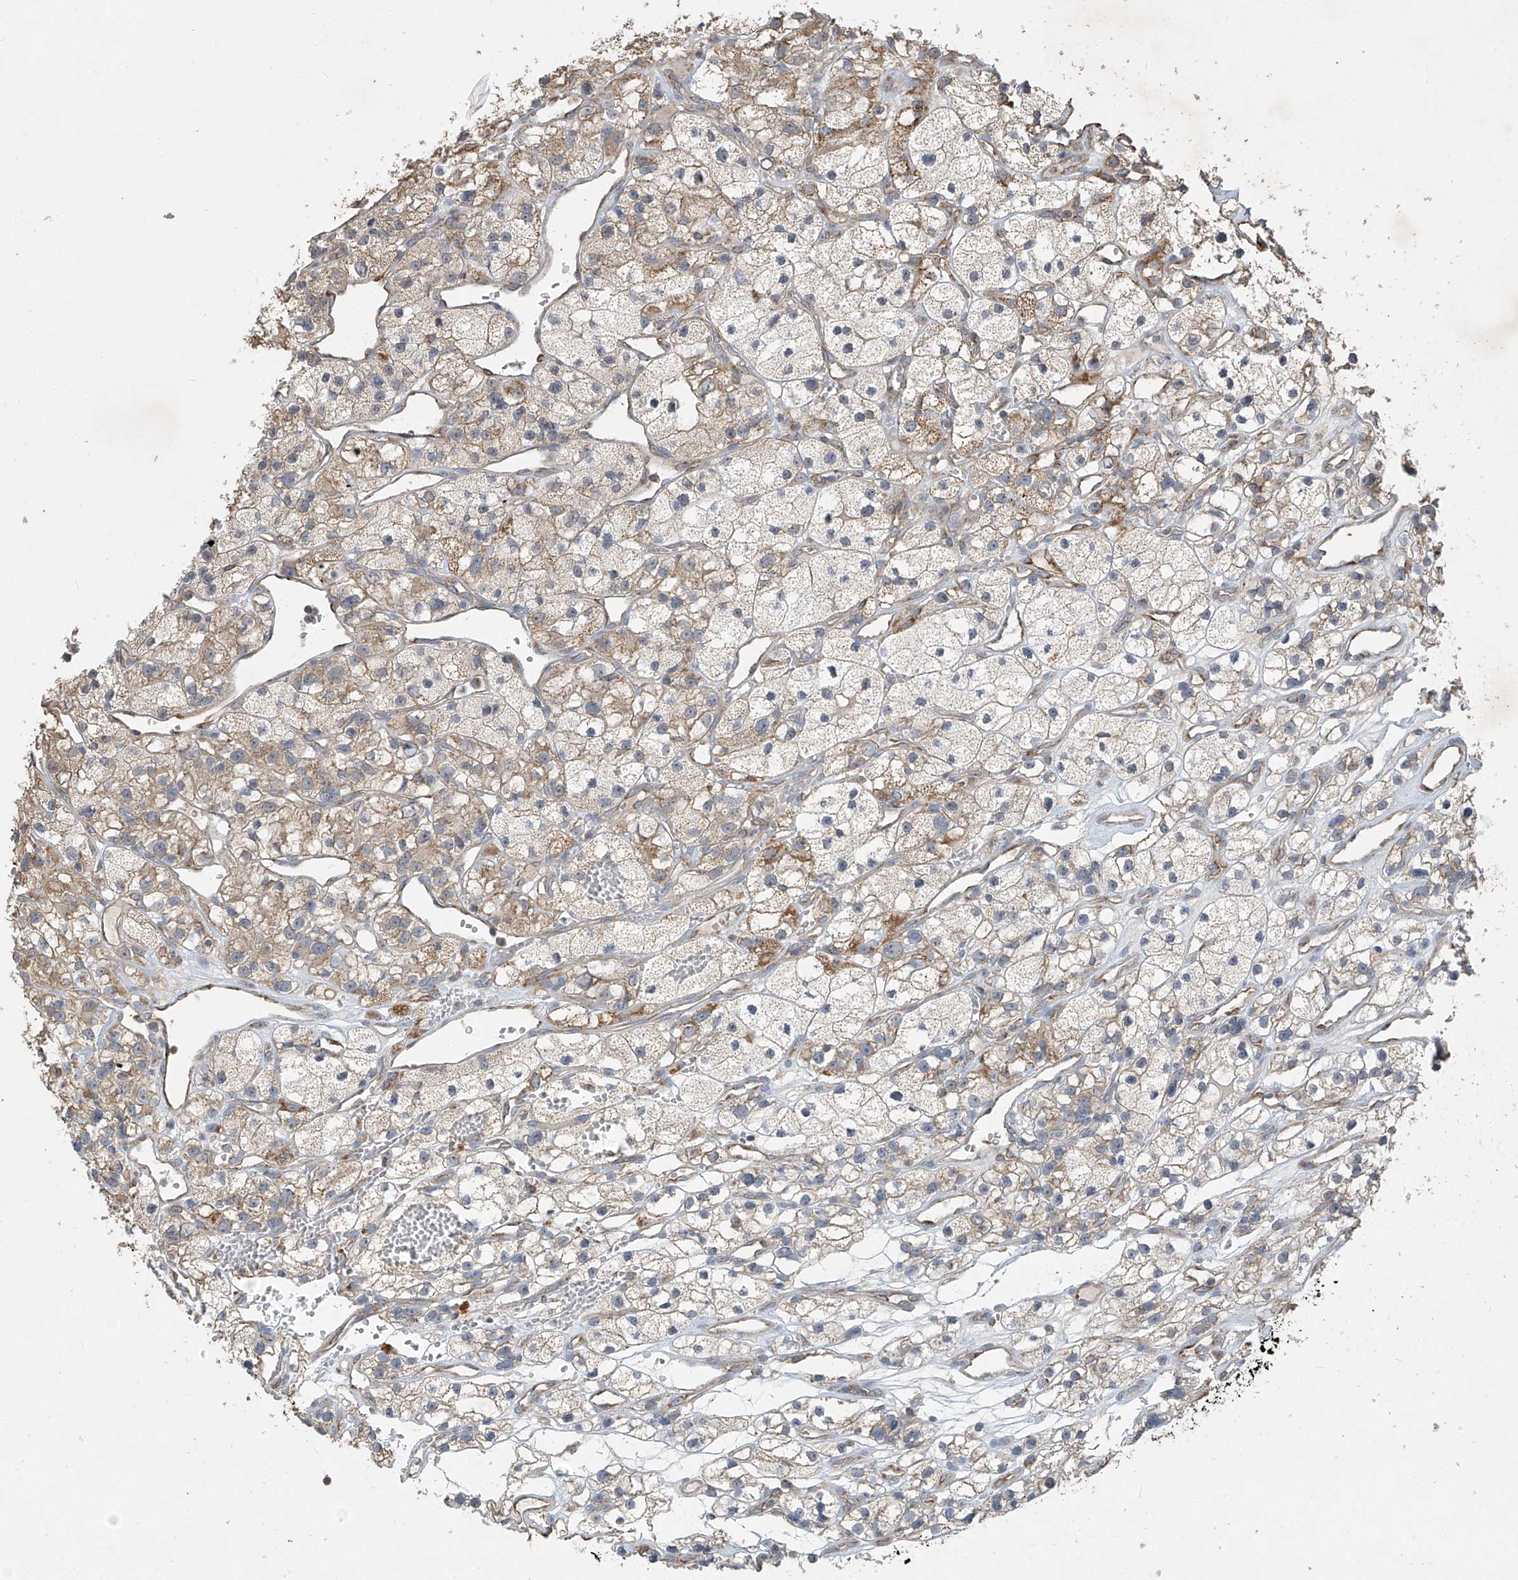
{"staining": {"intensity": "weak", "quantity": "25%-75%", "location": "cytoplasmic/membranous"}, "tissue": "renal cancer", "cell_type": "Tumor cells", "image_type": "cancer", "snomed": [{"axis": "morphology", "description": "Adenocarcinoma, NOS"}, {"axis": "topography", "description": "Kidney"}], "caption": "The micrograph exhibits immunohistochemical staining of renal adenocarcinoma. There is weak cytoplasmic/membranous staining is present in about 25%-75% of tumor cells.", "gene": "UQCC1", "patient": {"sex": "female", "age": 57}}